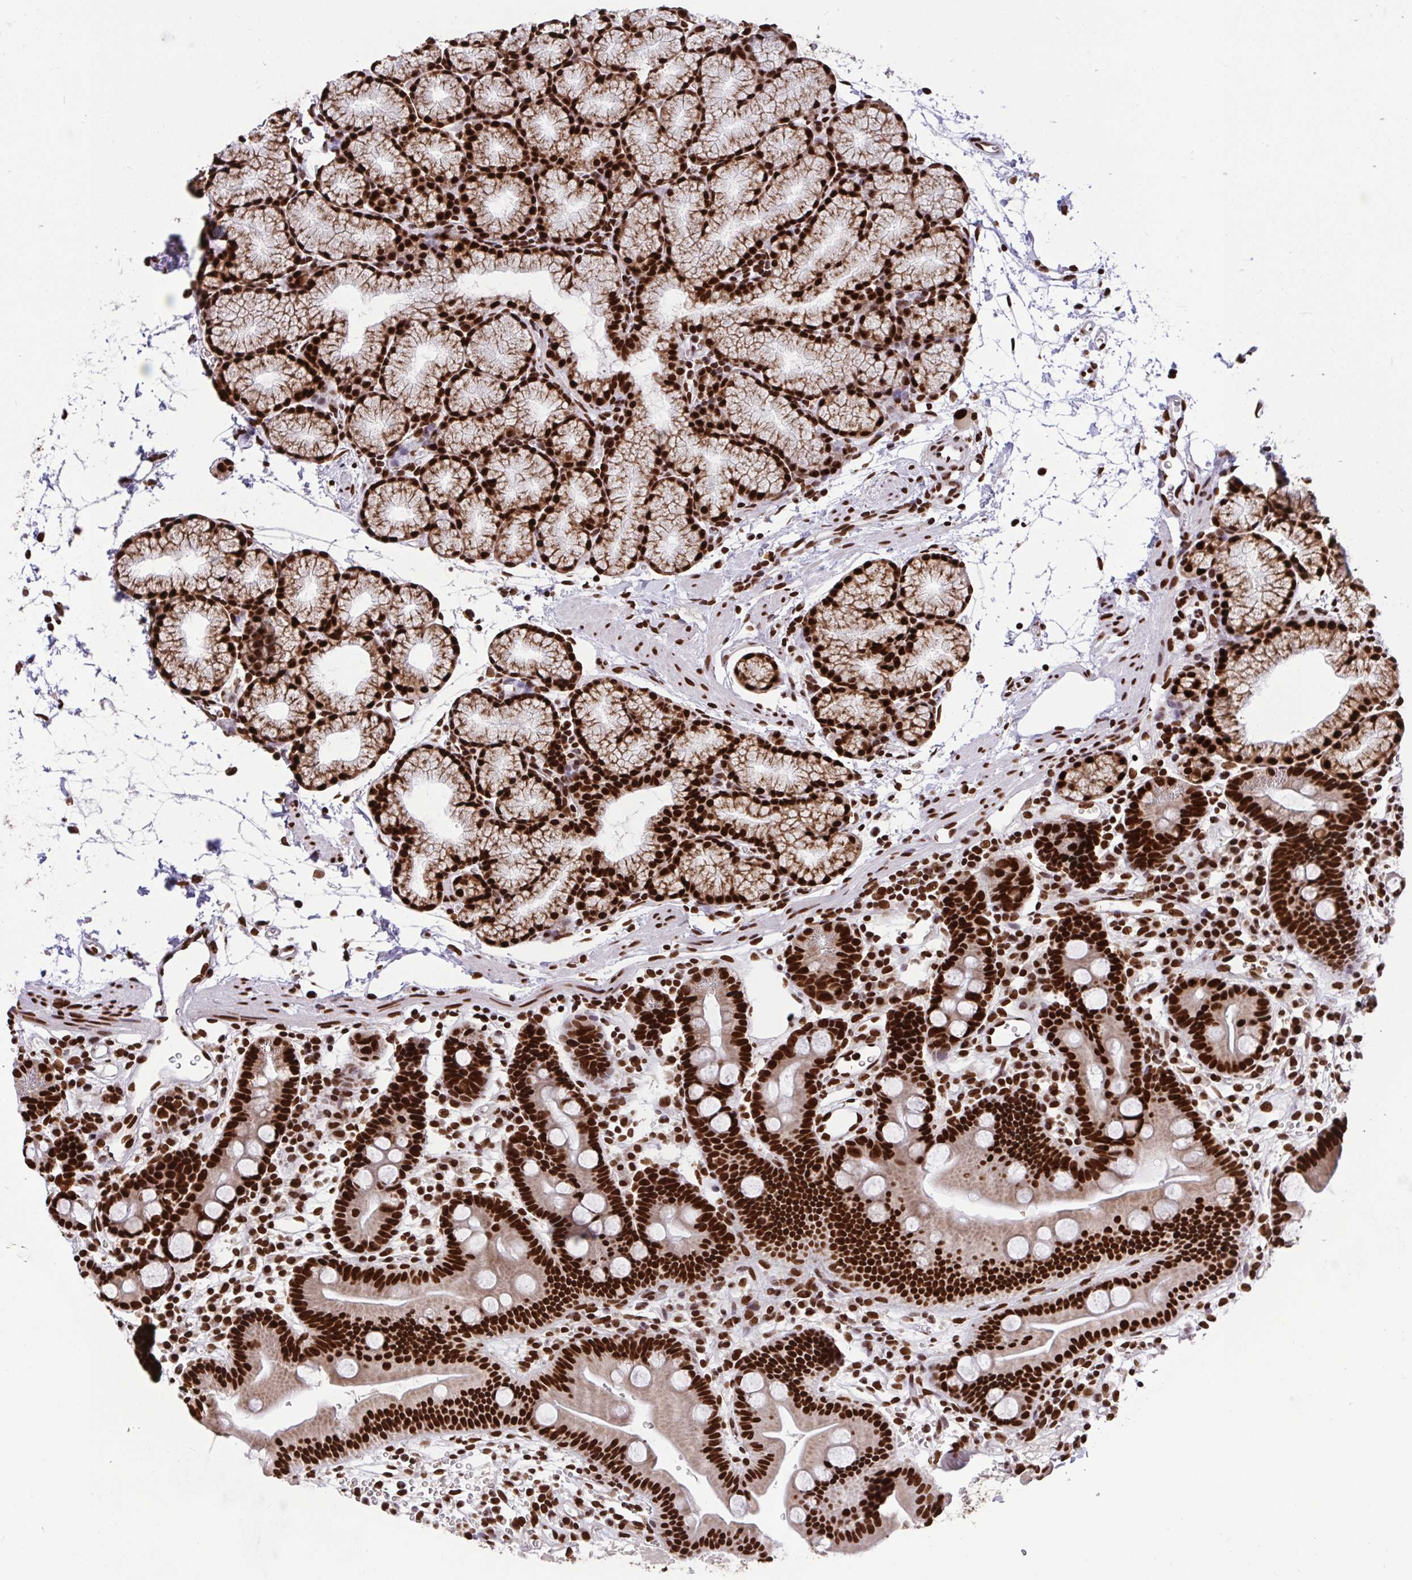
{"staining": {"intensity": "strong", "quantity": ">75%", "location": "nuclear"}, "tissue": "duodenum", "cell_type": "Glandular cells", "image_type": "normal", "snomed": [{"axis": "morphology", "description": "Normal tissue, NOS"}, {"axis": "topography", "description": "Duodenum"}], "caption": "Immunohistochemistry (IHC) staining of benign duodenum, which demonstrates high levels of strong nuclear expression in about >75% of glandular cells indicating strong nuclear protein staining. The staining was performed using DAB (3,3'-diaminobenzidine) (brown) for protein detection and nuclei were counterstained in hematoxylin (blue).", "gene": "ENSG00000268083", "patient": {"sex": "male", "age": 59}}